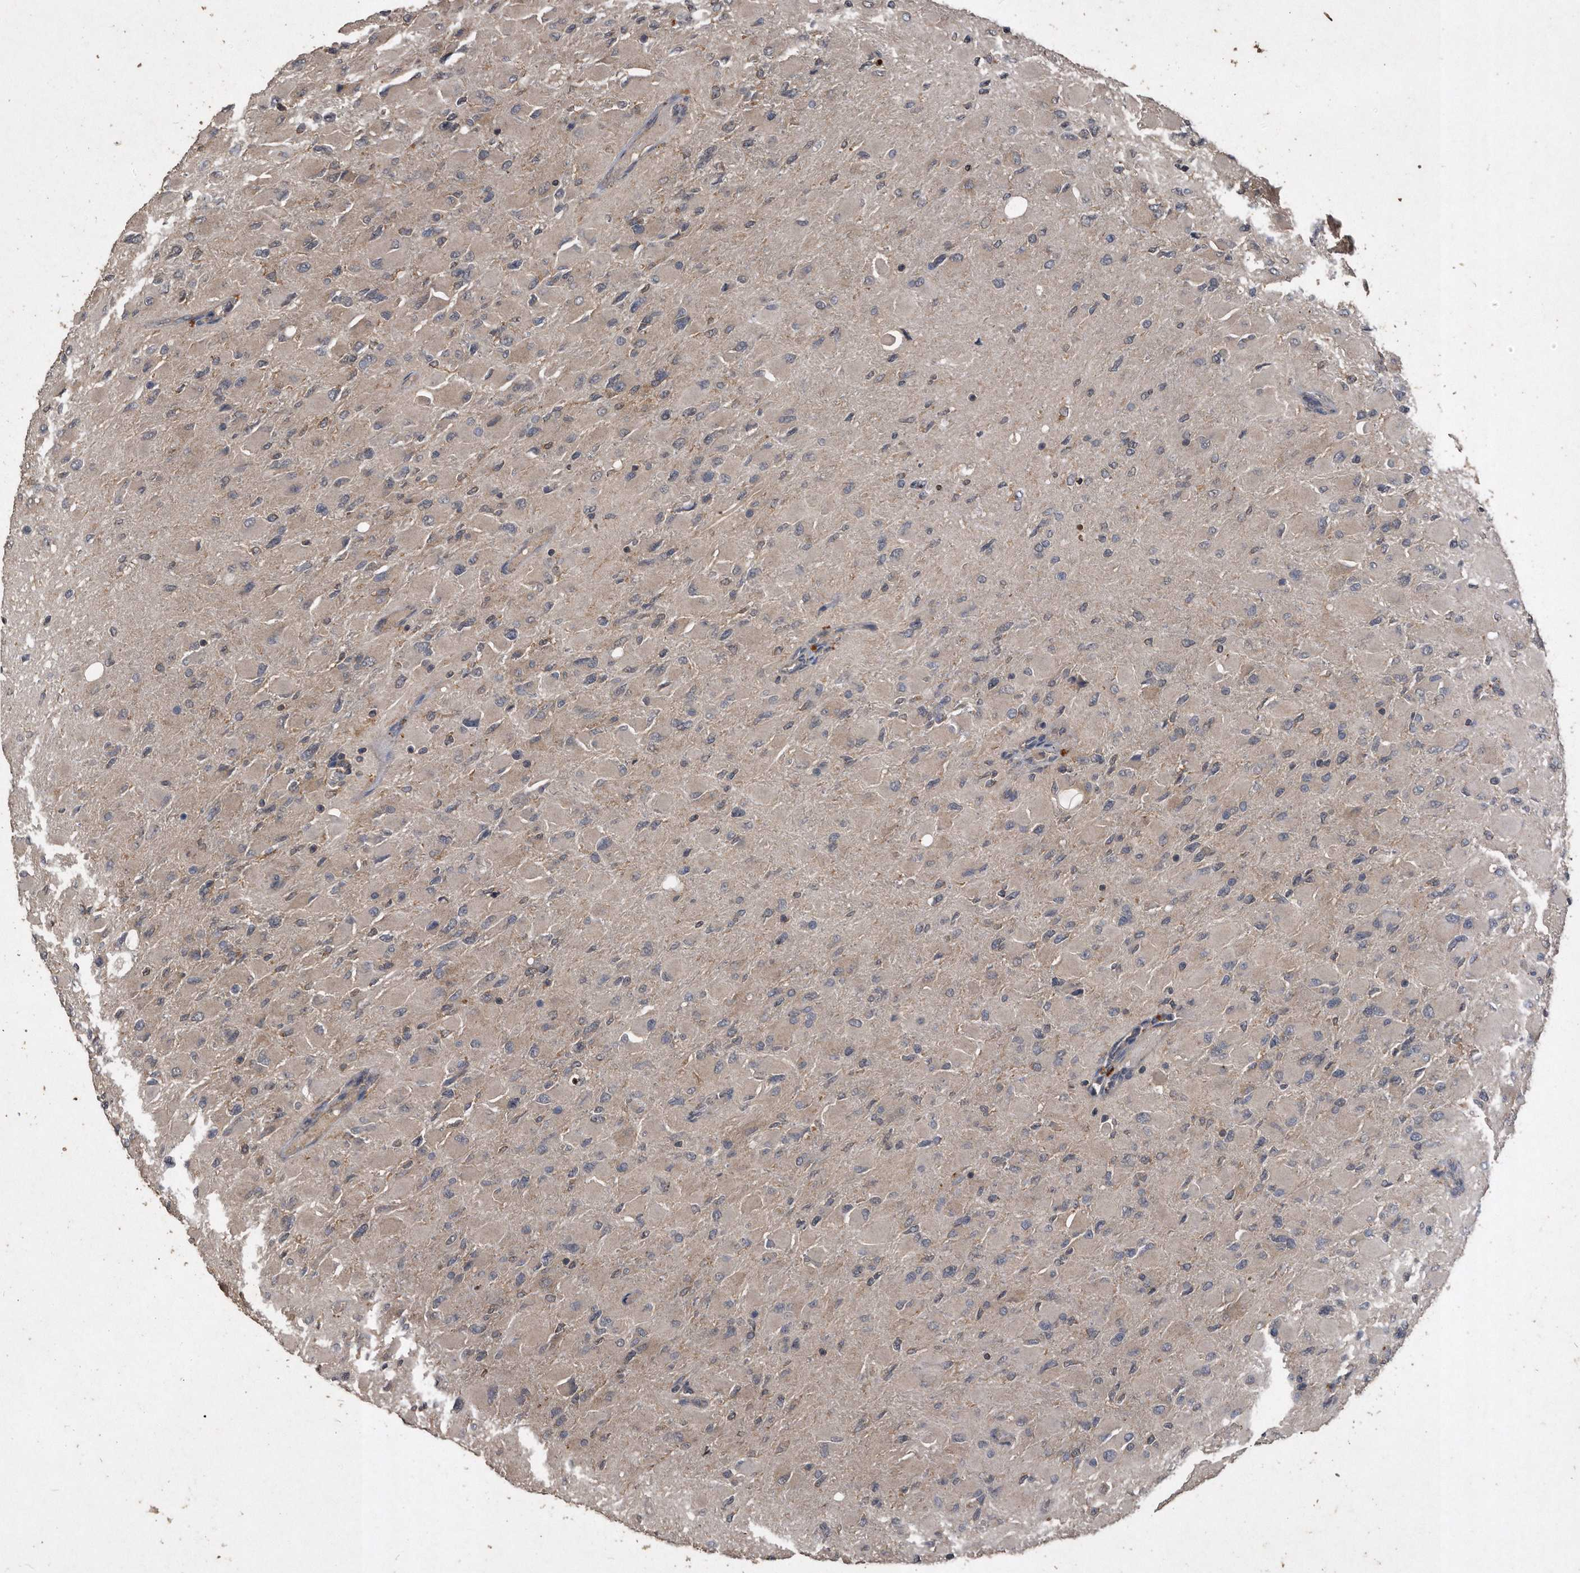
{"staining": {"intensity": "weak", "quantity": "25%-75%", "location": "cytoplasmic/membranous"}, "tissue": "glioma", "cell_type": "Tumor cells", "image_type": "cancer", "snomed": [{"axis": "morphology", "description": "Glioma, malignant, High grade"}, {"axis": "topography", "description": "Cerebral cortex"}], "caption": "A histopathology image of malignant high-grade glioma stained for a protein displays weak cytoplasmic/membranous brown staining in tumor cells.", "gene": "NRBP1", "patient": {"sex": "female", "age": 36}}